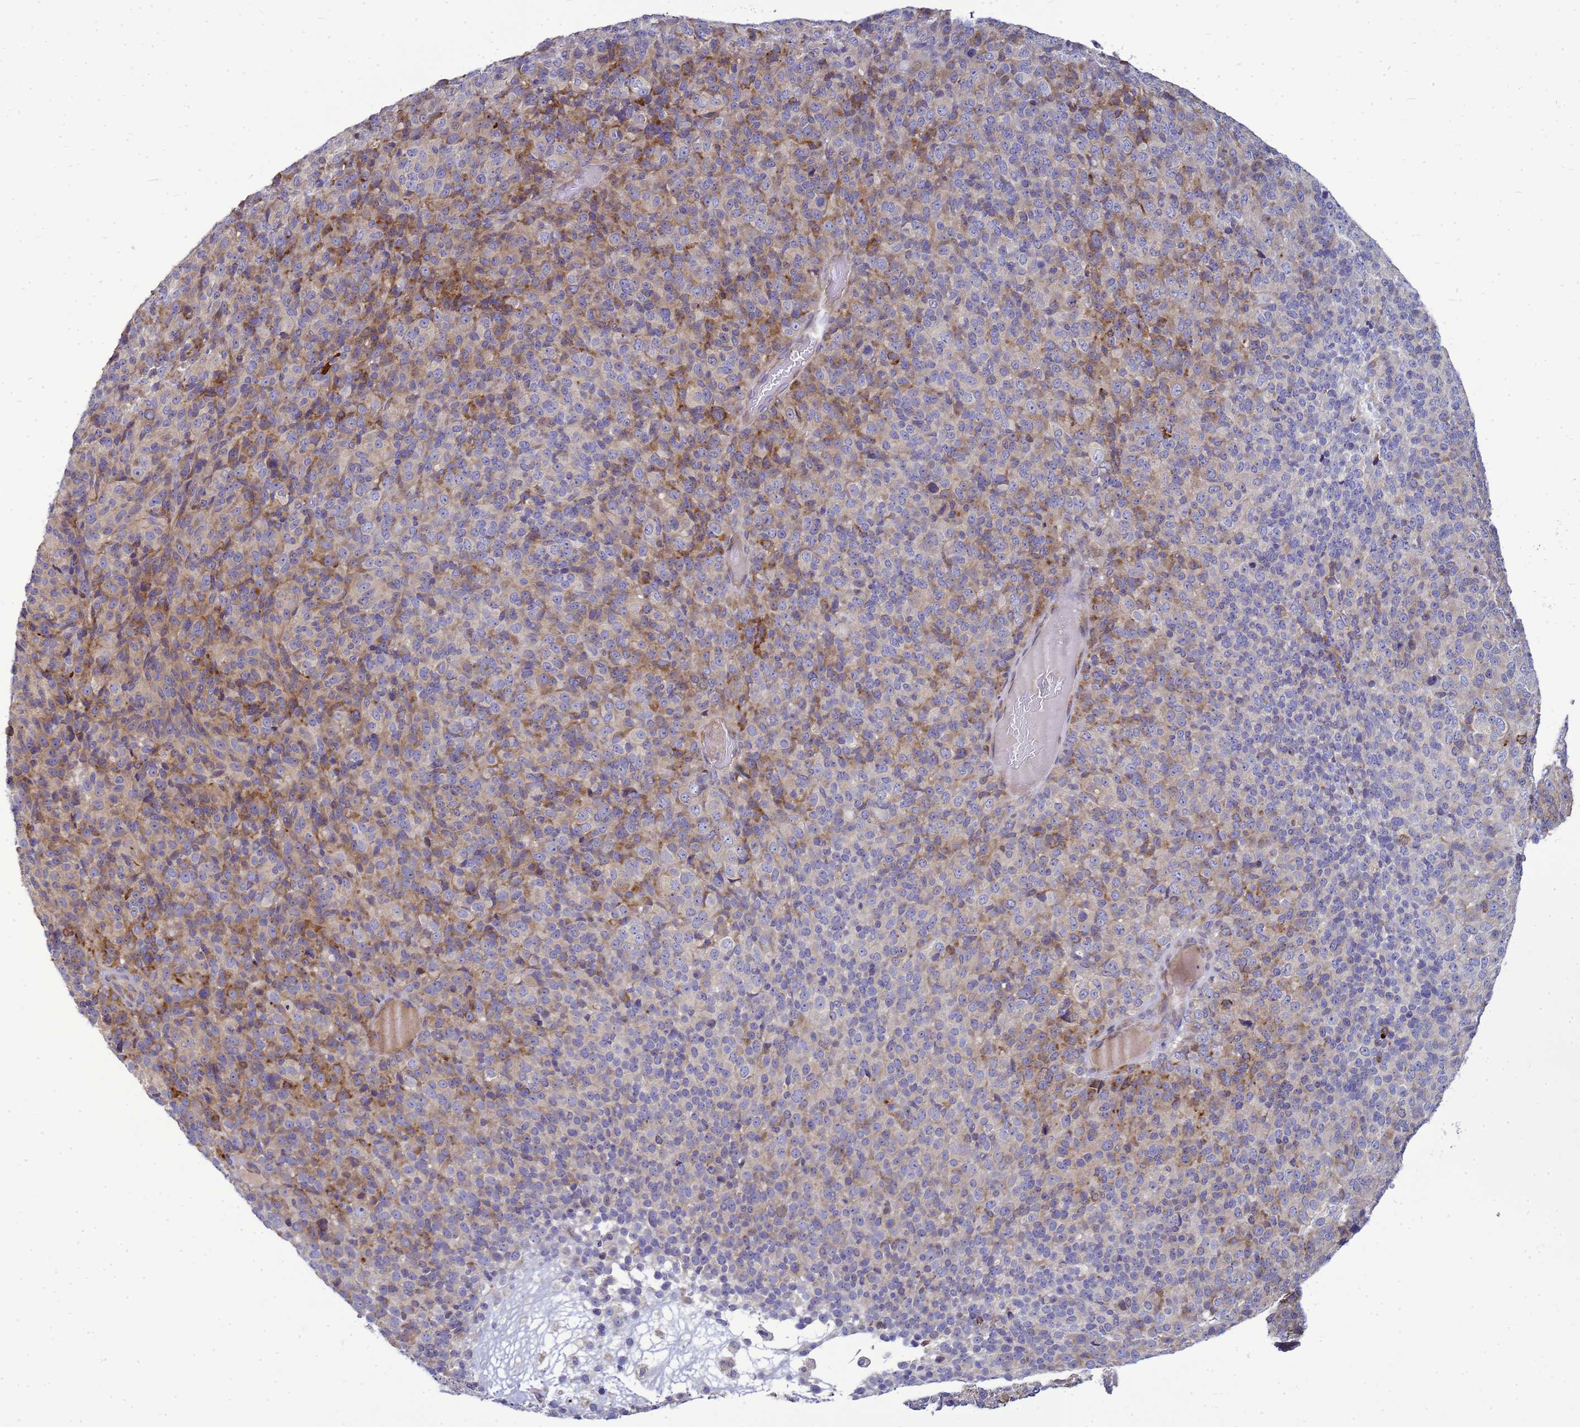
{"staining": {"intensity": "moderate", "quantity": "<25%", "location": "cytoplasmic/membranous"}, "tissue": "melanoma", "cell_type": "Tumor cells", "image_type": "cancer", "snomed": [{"axis": "morphology", "description": "Malignant melanoma, Metastatic site"}, {"axis": "topography", "description": "Brain"}], "caption": "Malignant melanoma (metastatic site) was stained to show a protein in brown. There is low levels of moderate cytoplasmic/membranous expression in about <25% of tumor cells.", "gene": "MON1B", "patient": {"sex": "female", "age": 56}}